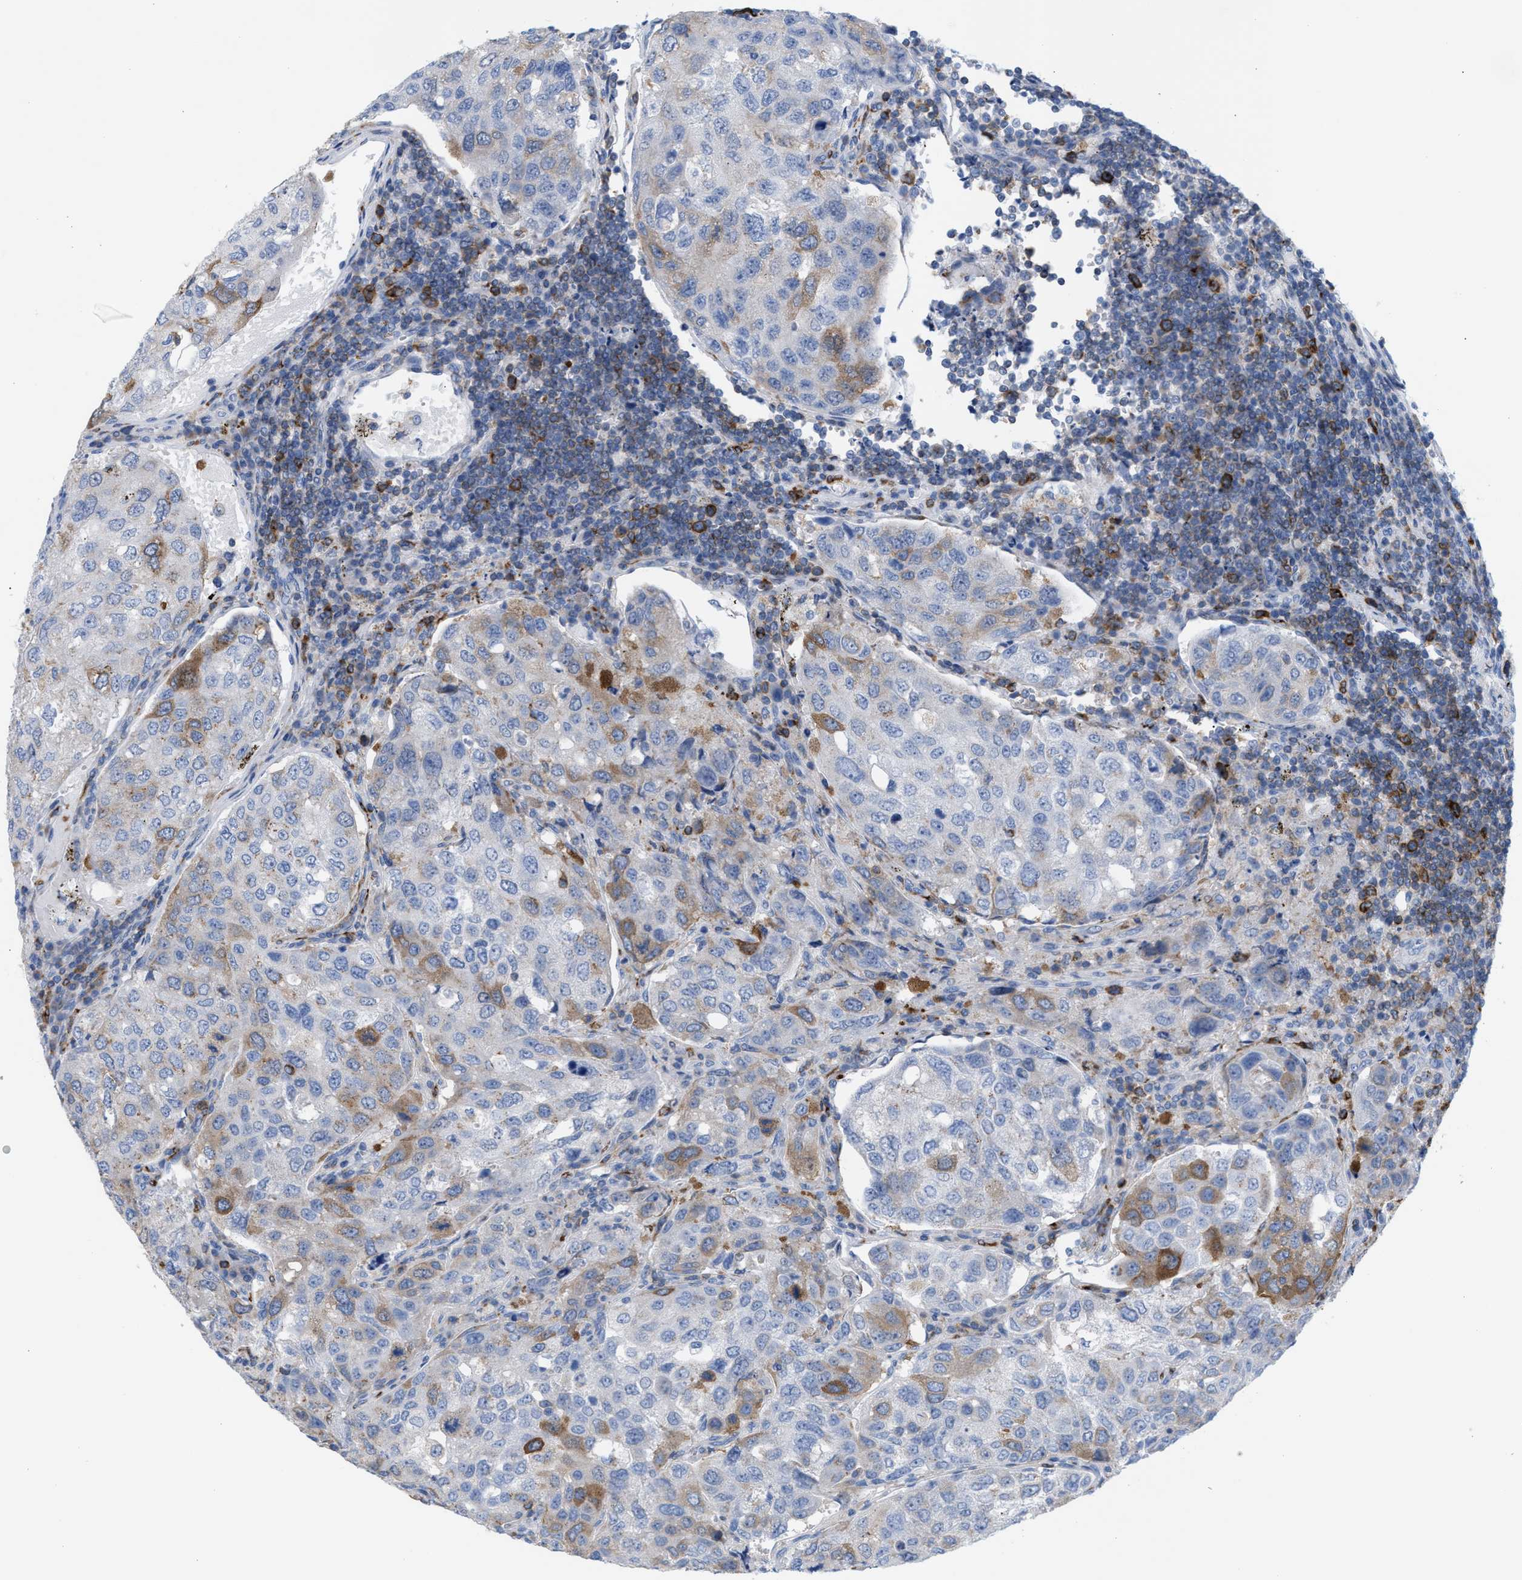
{"staining": {"intensity": "moderate", "quantity": "<25%", "location": "cytoplasmic/membranous"}, "tissue": "urothelial cancer", "cell_type": "Tumor cells", "image_type": "cancer", "snomed": [{"axis": "morphology", "description": "Urothelial carcinoma, High grade"}, {"axis": "topography", "description": "Lymph node"}, {"axis": "topography", "description": "Urinary bladder"}], "caption": "Protein staining exhibits moderate cytoplasmic/membranous staining in approximately <25% of tumor cells in urothelial cancer. (DAB (3,3'-diaminobenzidine) IHC with brightfield microscopy, high magnification).", "gene": "TACC3", "patient": {"sex": "male", "age": 51}}